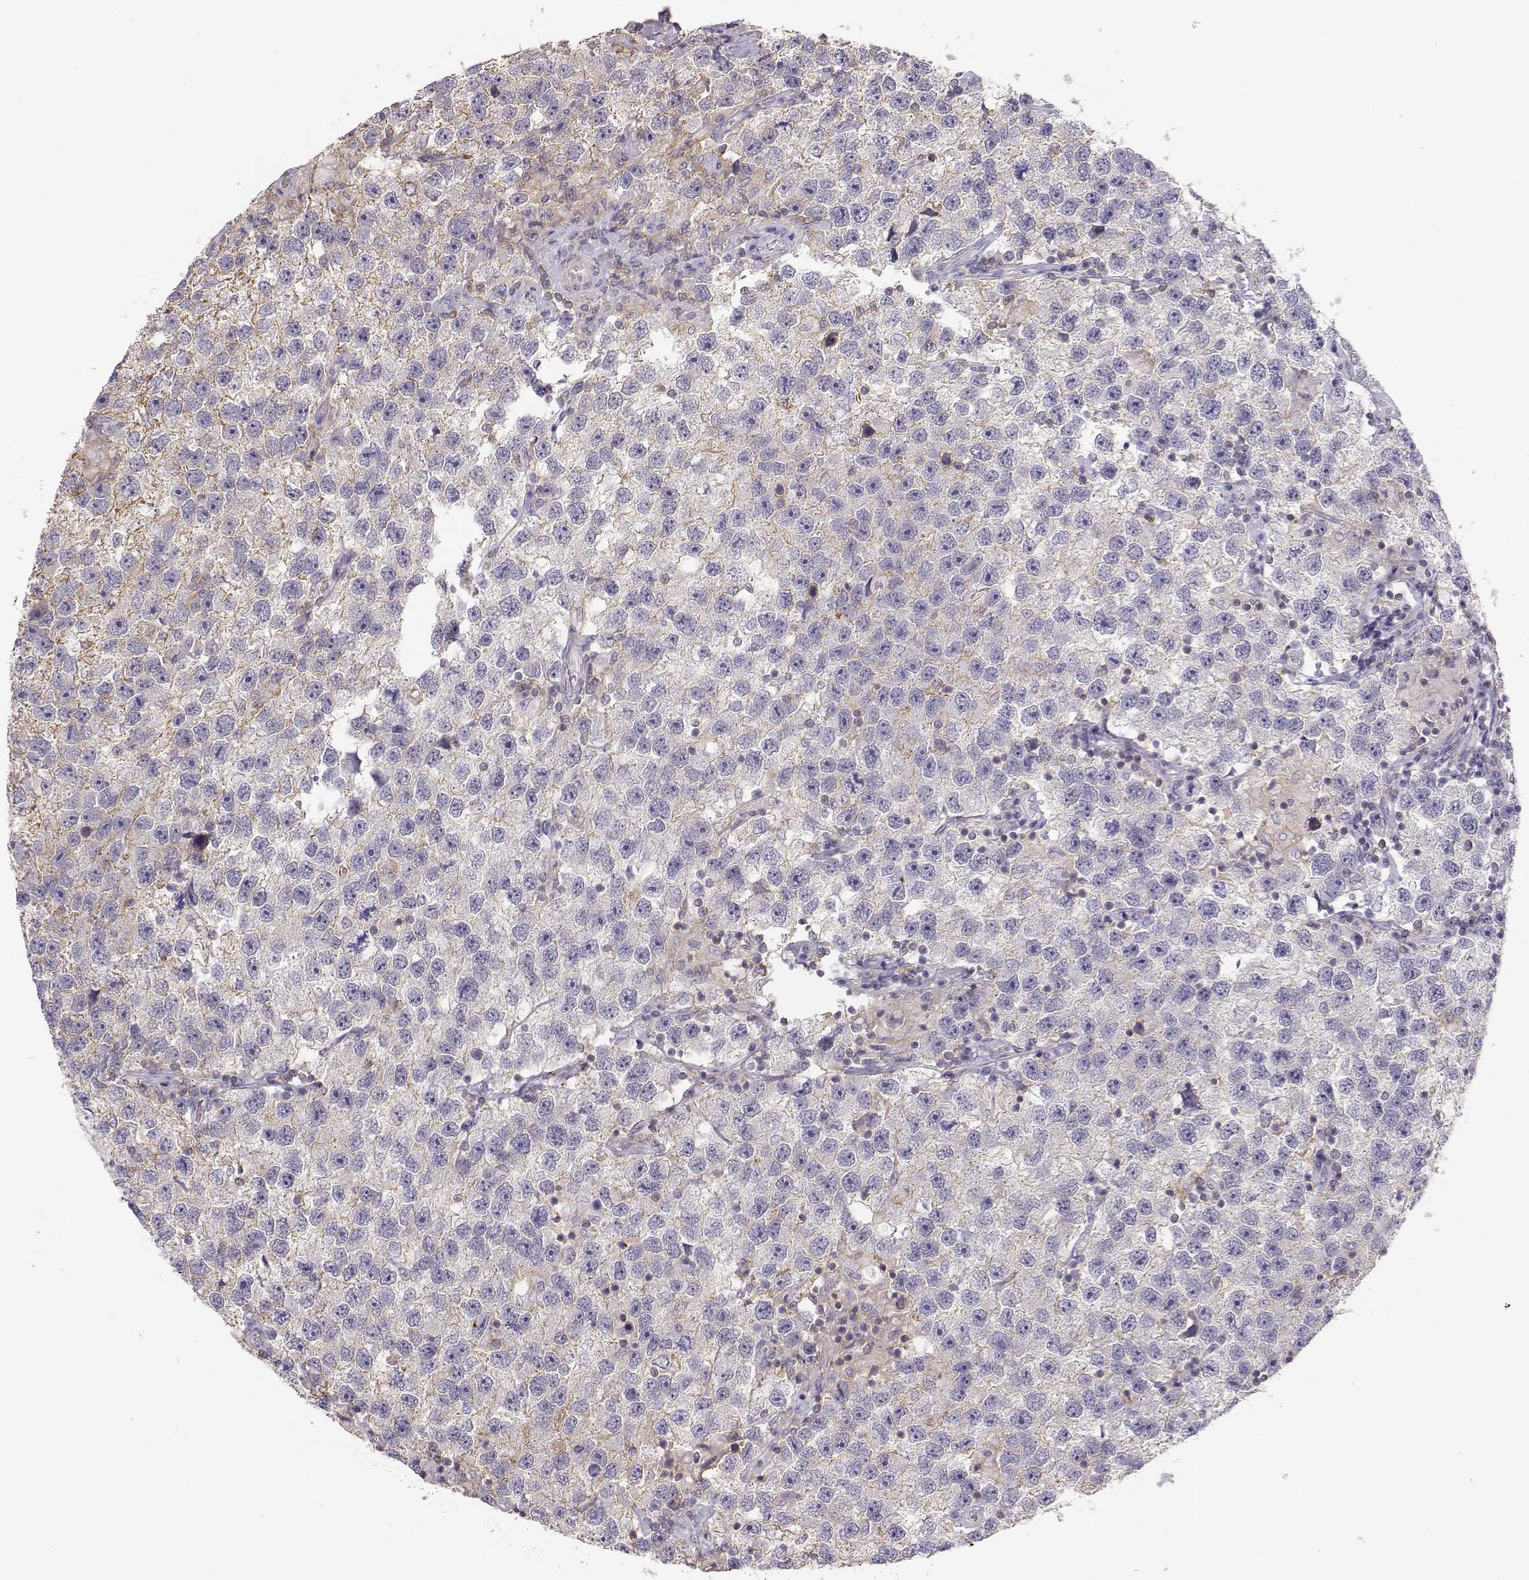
{"staining": {"intensity": "weak", "quantity": "<25%", "location": "cytoplasmic/membranous"}, "tissue": "testis cancer", "cell_type": "Tumor cells", "image_type": "cancer", "snomed": [{"axis": "morphology", "description": "Seminoma, NOS"}, {"axis": "topography", "description": "Testis"}], "caption": "There is no significant staining in tumor cells of testis seminoma.", "gene": "DAPL1", "patient": {"sex": "male", "age": 26}}